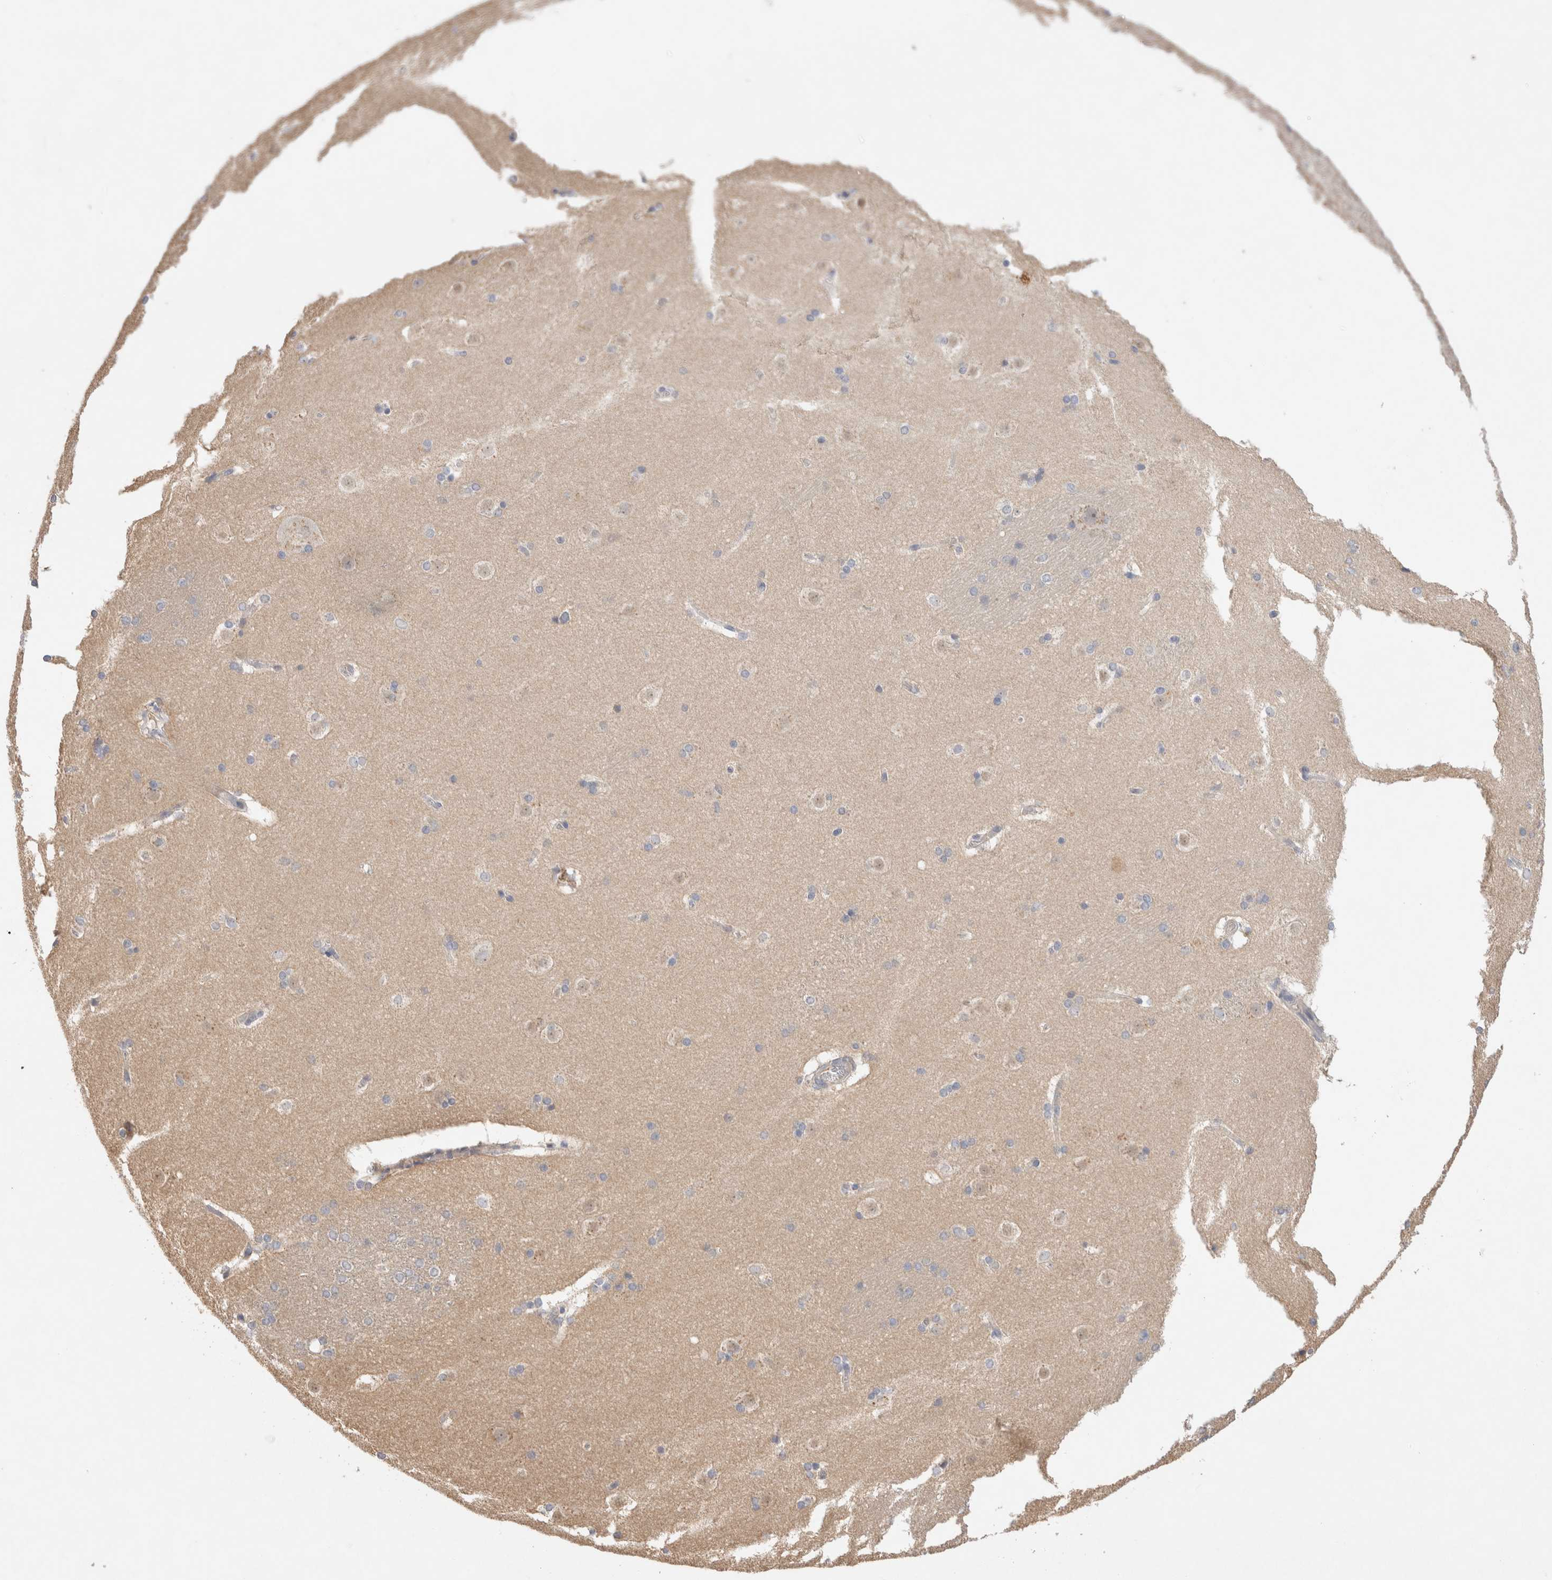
{"staining": {"intensity": "weak", "quantity": "<25%", "location": "cytoplasmic/membranous"}, "tissue": "caudate", "cell_type": "Glial cells", "image_type": "normal", "snomed": [{"axis": "morphology", "description": "Normal tissue, NOS"}, {"axis": "topography", "description": "Lateral ventricle wall"}], "caption": "An image of human caudate is negative for staining in glial cells. Brightfield microscopy of immunohistochemistry (IHC) stained with DAB (brown) and hematoxylin (blue), captured at high magnification.", "gene": "GAS1", "patient": {"sex": "female", "age": 19}}